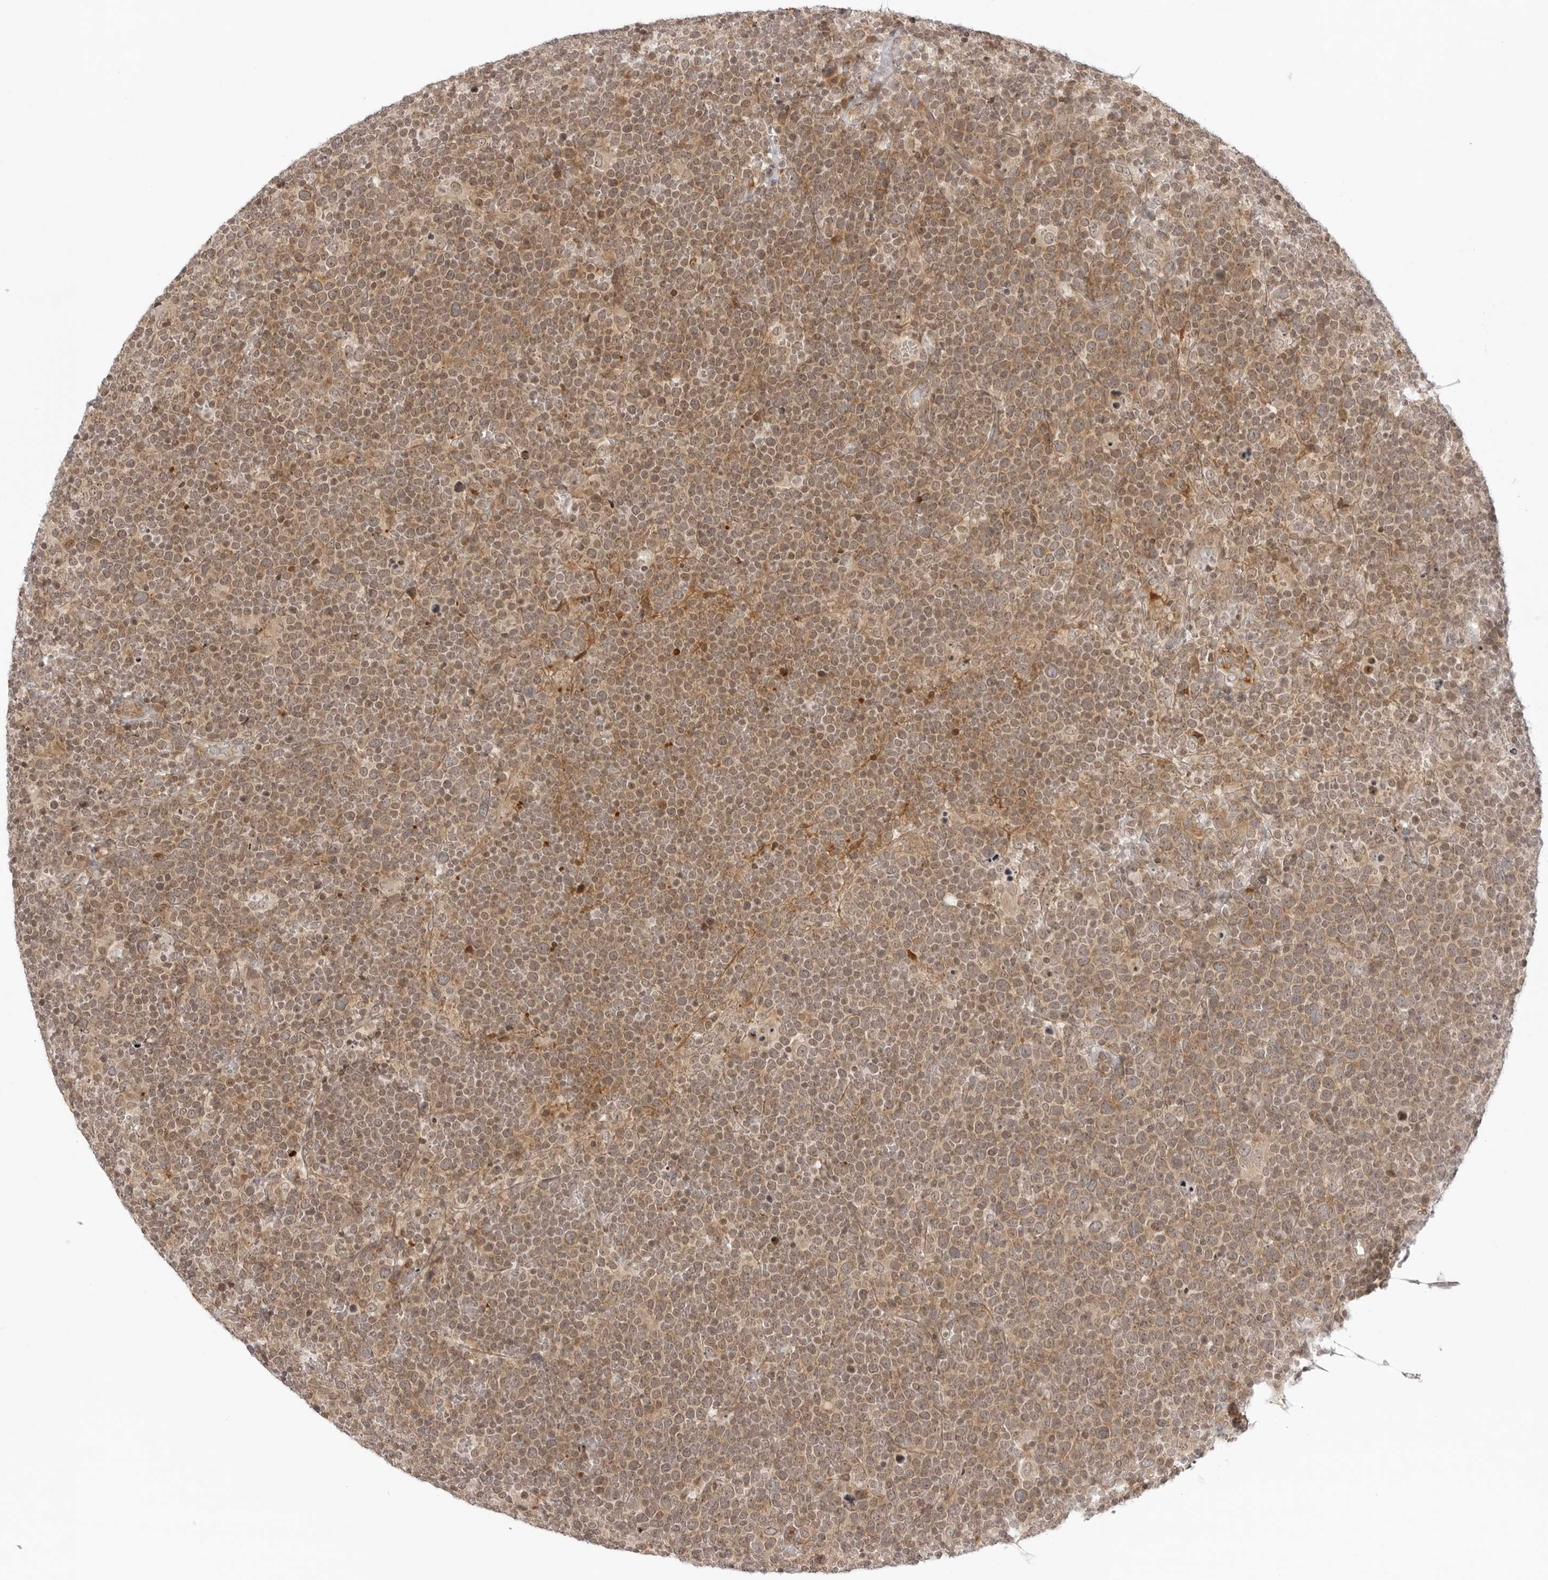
{"staining": {"intensity": "moderate", "quantity": ">75%", "location": "cytoplasmic/membranous,nuclear"}, "tissue": "lymphoma", "cell_type": "Tumor cells", "image_type": "cancer", "snomed": [{"axis": "morphology", "description": "Malignant lymphoma, non-Hodgkin's type, High grade"}, {"axis": "topography", "description": "Lymph node"}], "caption": "IHC of lymphoma reveals medium levels of moderate cytoplasmic/membranous and nuclear expression in approximately >75% of tumor cells. The staining was performed using DAB to visualize the protein expression in brown, while the nuclei were stained in blue with hematoxylin (Magnification: 20x).", "gene": "PRRC2C", "patient": {"sex": "male", "age": 61}}